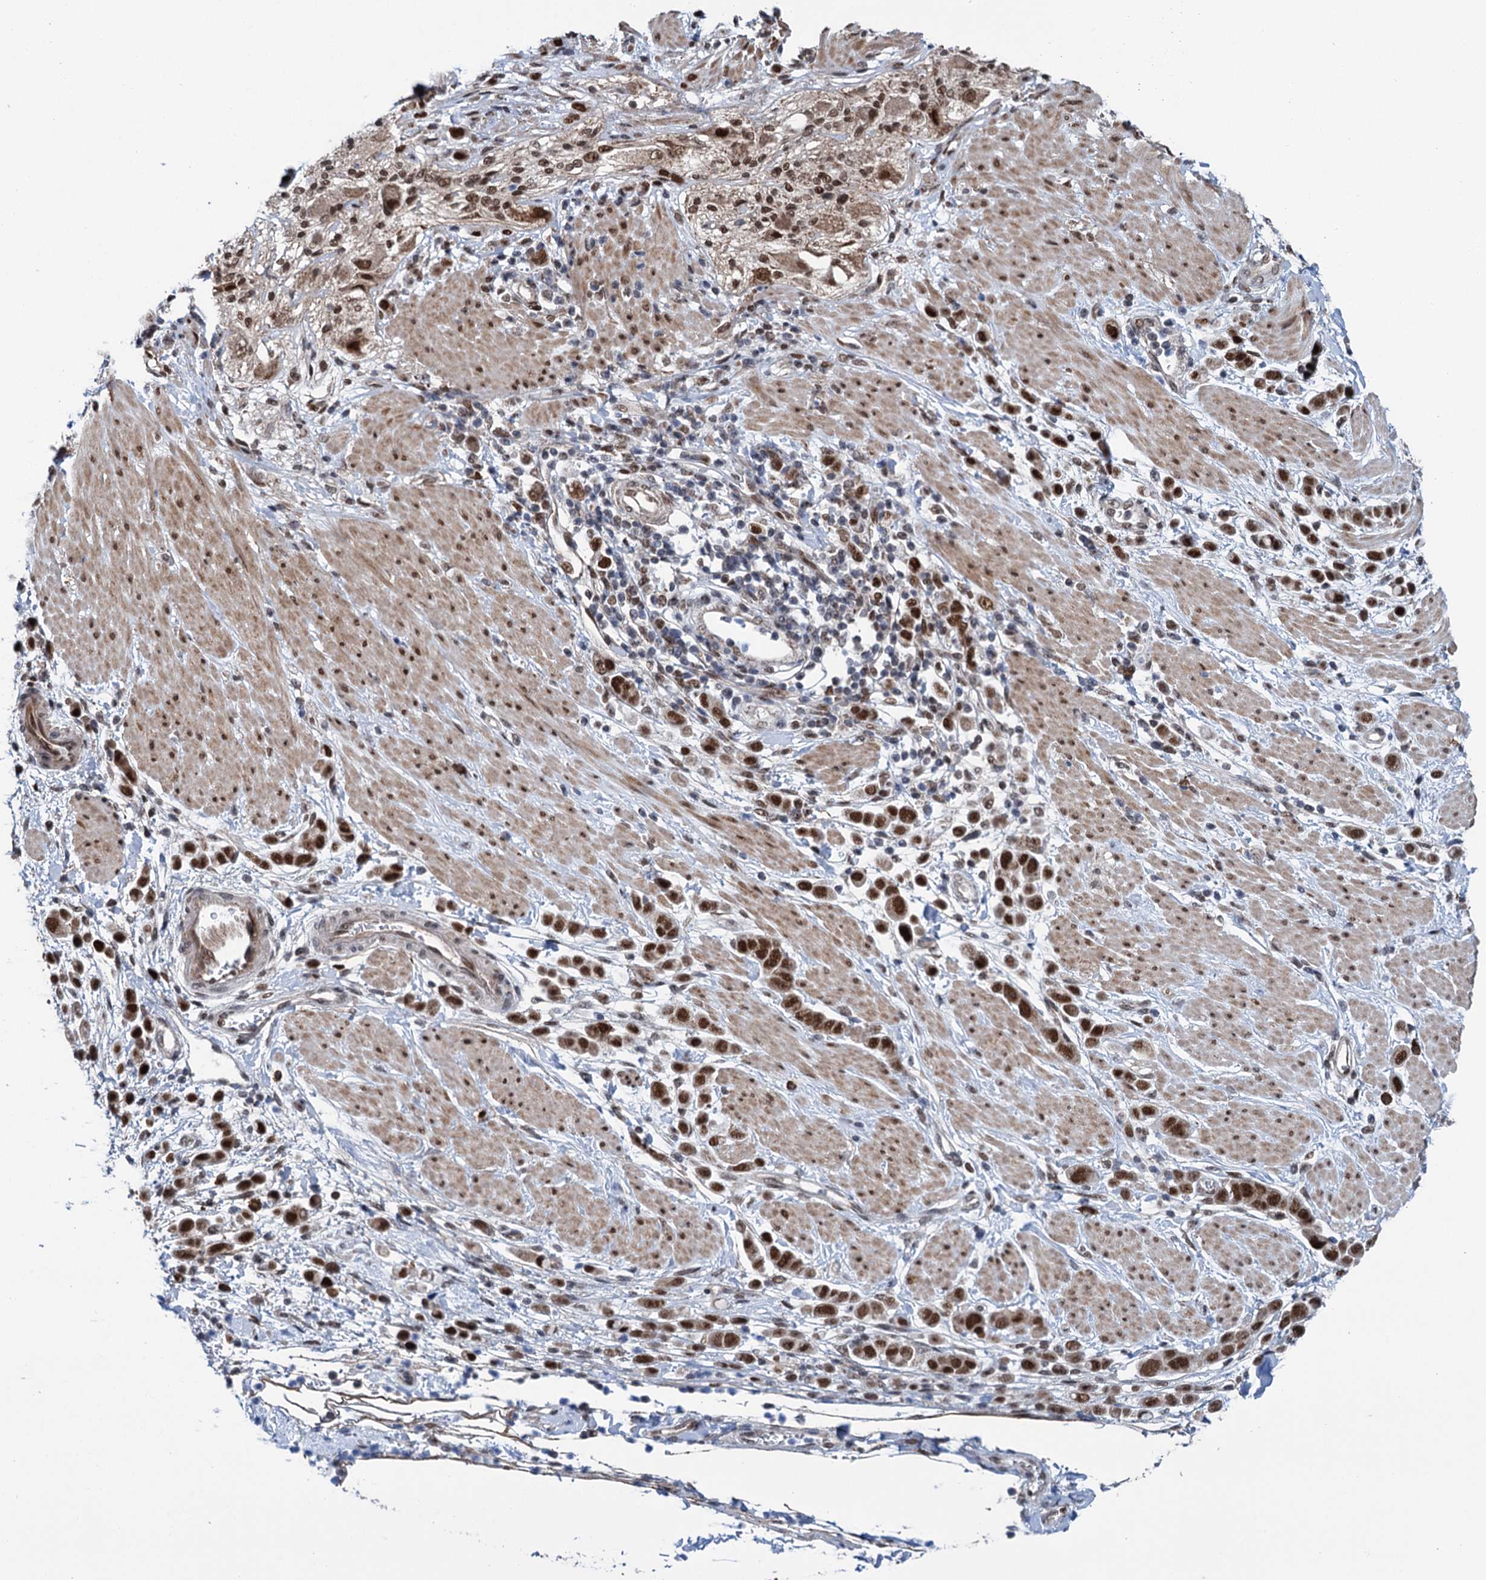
{"staining": {"intensity": "strong", "quantity": ">75%", "location": "nuclear"}, "tissue": "pancreatic cancer", "cell_type": "Tumor cells", "image_type": "cancer", "snomed": [{"axis": "morphology", "description": "Normal tissue, NOS"}, {"axis": "morphology", "description": "Adenocarcinoma, NOS"}, {"axis": "topography", "description": "Pancreas"}], "caption": "Immunohistochemical staining of human pancreatic adenocarcinoma reveals high levels of strong nuclear staining in about >75% of tumor cells. (DAB IHC with brightfield microscopy, high magnification).", "gene": "MORN3", "patient": {"sex": "female", "age": 64}}